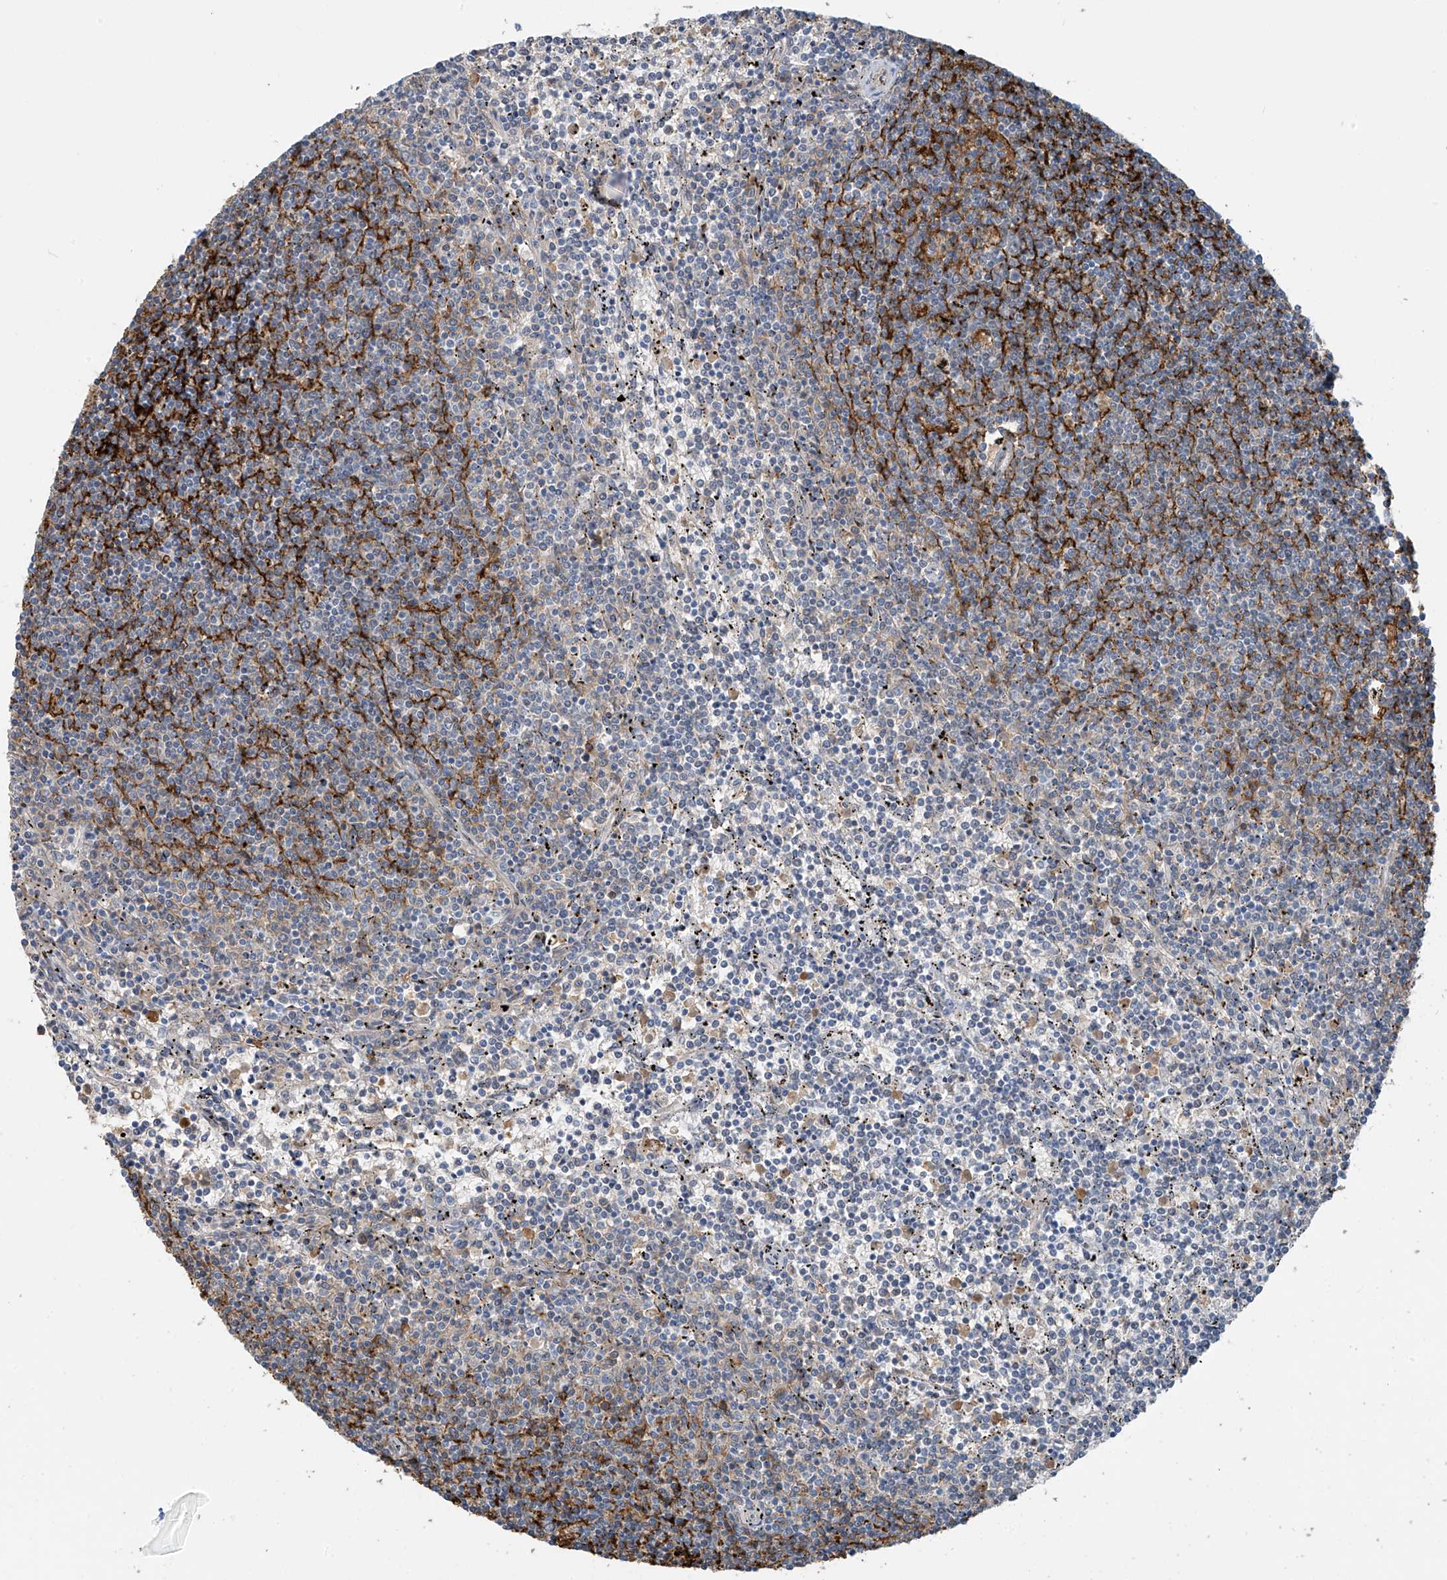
{"staining": {"intensity": "negative", "quantity": "none", "location": "none"}, "tissue": "lymphoma", "cell_type": "Tumor cells", "image_type": "cancer", "snomed": [{"axis": "morphology", "description": "Malignant lymphoma, non-Hodgkin's type, Low grade"}, {"axis": "topography", "description": "Spleen"}], "caption": "This is a photomicrograph of immunohistochemistry (IHC) staining of lymphoma, which shows no expression in tumor cells. (Brightfield microscopy of DAB (3,3'-diaminobenzidine) IHC at high magnification).", "gene": "MCM9", "patient": {"sex": "female", "age": 50}}